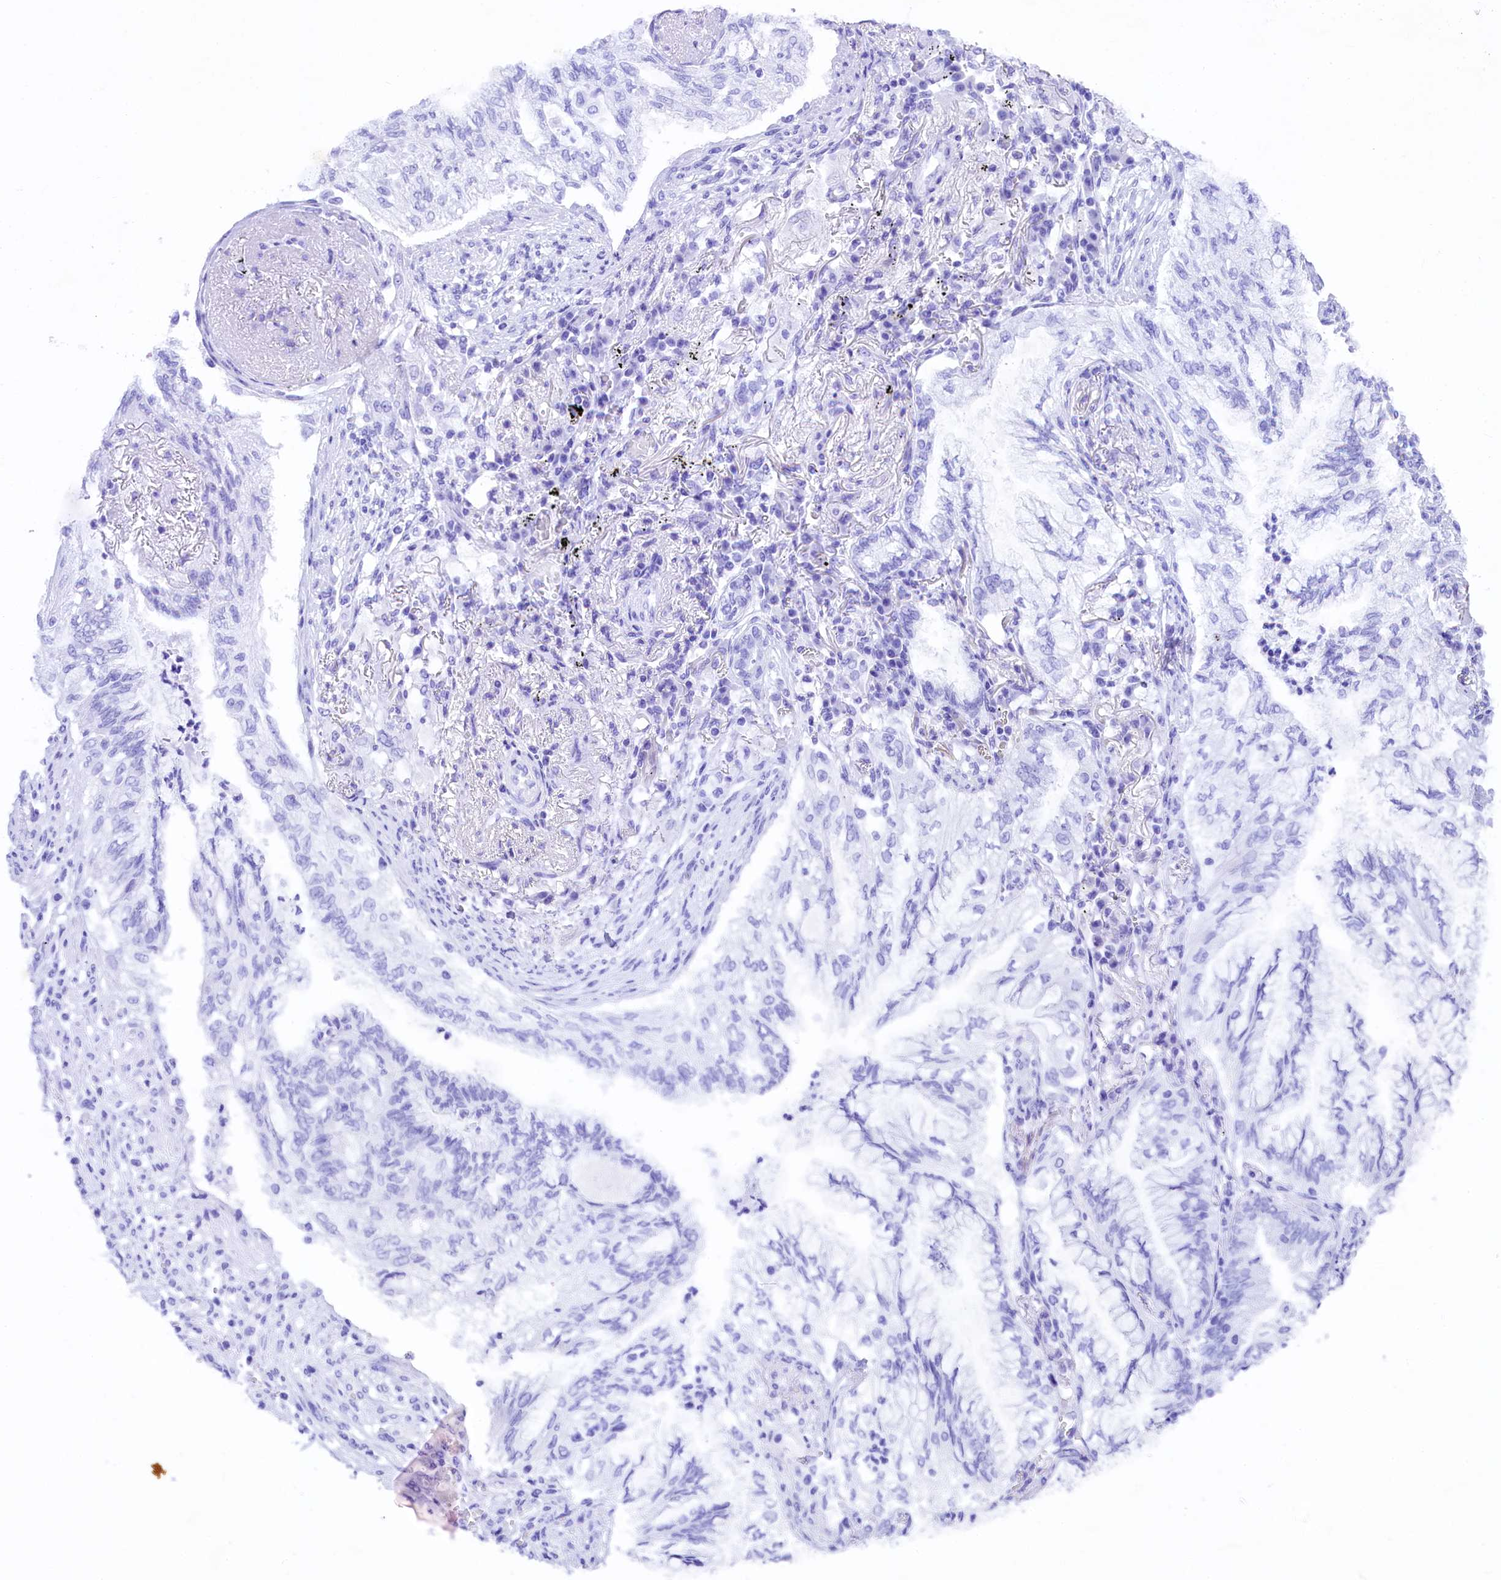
{"staining": {"intensity": "negative", "quantity": "none", "location": "none"}, "tissue": "lung cancer", "cell_type": "Tumor cells", "image_type": "cancer", "snomed": [{"axis": "morphology", "description": "Adenocarcinoma, NOS"}, {"axis": "topography", "description": "Lung"}], "caption": "Adenocarcinoma (lung) was stained to show a protein in brown. There is no significant positivity in tumor cells. (DAB (3,3'-diaminobenzidine) immunohistochemistry (IHC) visualized using brightfield microscopy, high magnification).", "gene": "UBXN6", "patient": {"sex": "female", "age": 70}}